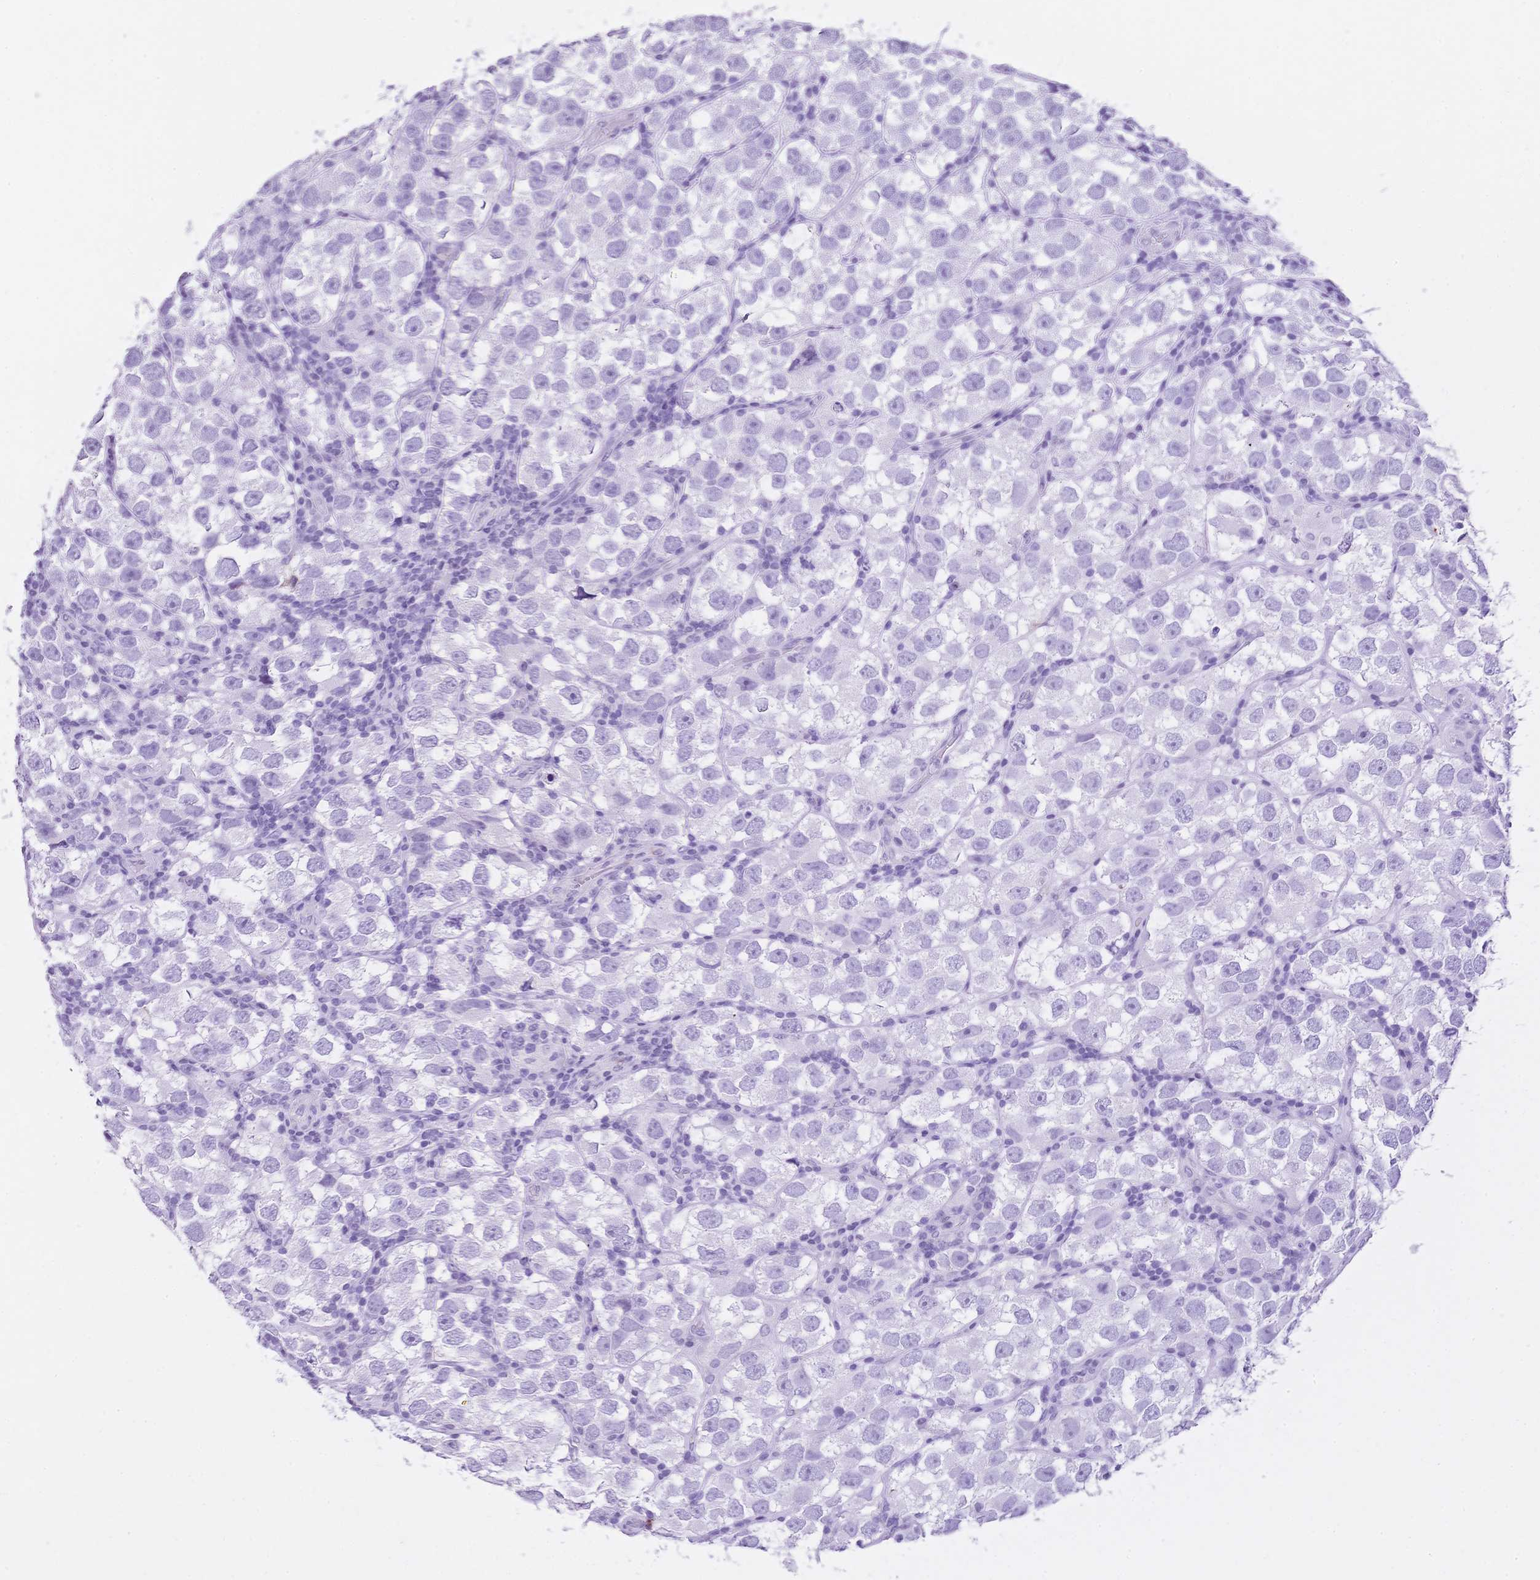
{"staining": {"intensity": "negative", "quantity": "none", "location": "none"}, "tissue": "testis cancer", "cell_type": "Tumor cells", "image_type": "cancer", "snomed": [{"axis": "morphology", "description": "Seminoma, NOS"}, {"axis": "topography", "description": "Testis"}], "caption": "IHC photomicrograph of neoplastic tissue: human testis seminoma stained with DAB (3,3'-diaminobenzidine) reveals no significant protein positivity in tumor cells. (DAB (3,3'-diaminobenzidine) immunohistochemistry visualized using brightfield microscopy, high magnification).", "gene": "MUC21", "patient": {"sex": "male", "age": 26}}